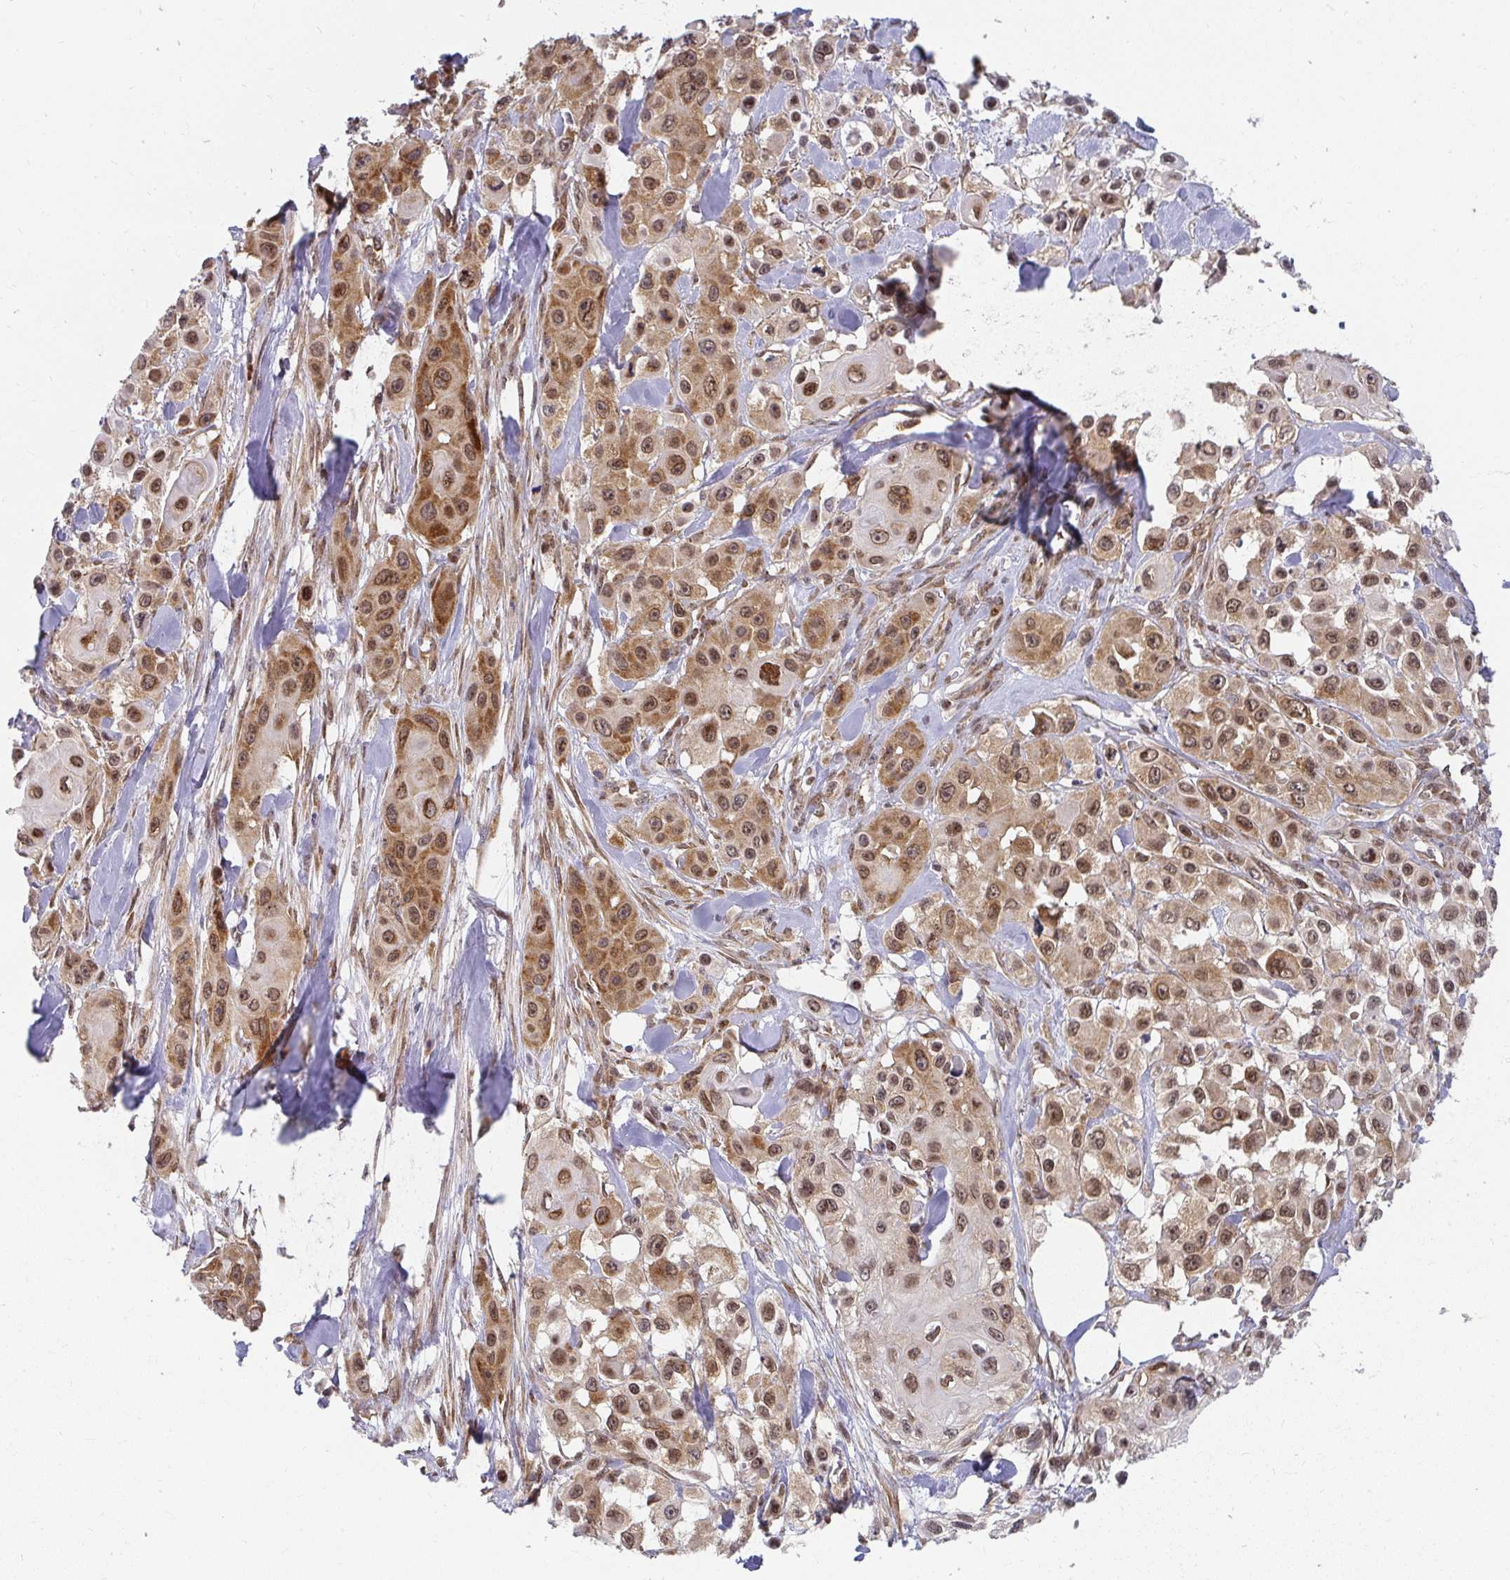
{"staining": {"intensity": "moderate", "quantity": ">75%", "location": "cytoplasmic/membranous,nuclear"}, "tissue": "skin cancer", "cell_type": "Tumor cells", "image_type": "cancer", "snomed": [{"axis": "morphology", "description": "Squamous cell carcinoma, NOS"}, {"axis": "topography", "description": "Skin"}], "caption": "Moderate cytoplasmic/membranous and nuclear expression for a protein is present in approximately >75% of tumor cells of squamous cell carcinoma (skin) using immunohistochemistry (IHC).", "gene": "SYNCRIP", "patient": {"sex": "male", "age": 63}}